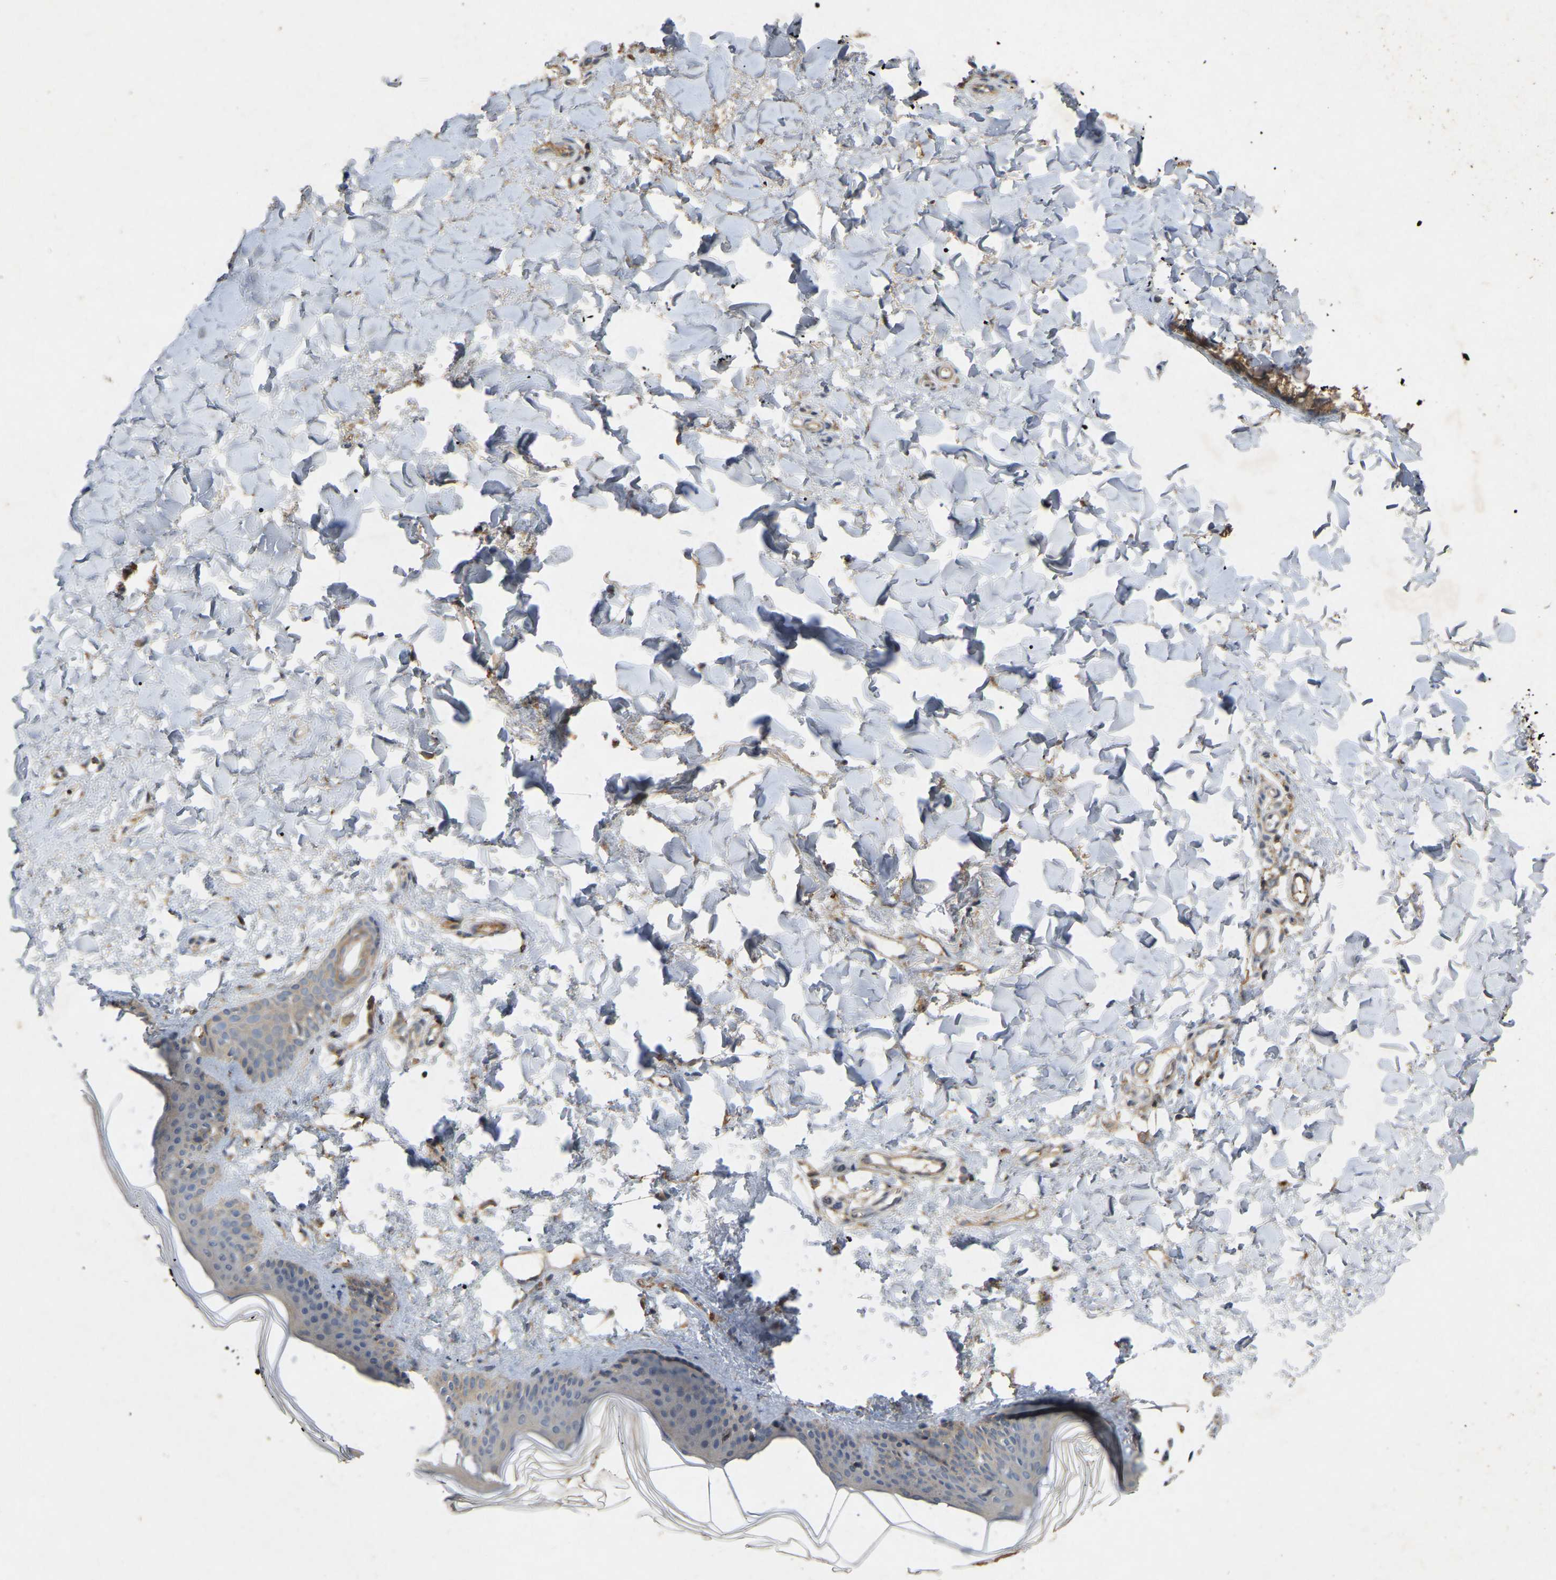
{"staining": {"intensity": "weak", "quantity": ">75%", "location": "cytoplasmic/membranous"}, "tissue": "skin", "cell_type": "Fibroblasts", "image_type": "normal", "snomed": [{"axis": "morphology", "description": "Normal tissue, NOS"}, {"axis": "topography", "description": "Skin"}], "caption": "Immunohistochemical staining of benign human skin reveals low levels of weak cytoplasmic/membranous positivity in approximately >75% of fibroblasts. Nuclei are stained in blue.", "gene": "LPAR2", "patient": {"sex": "female", "age": 17}}